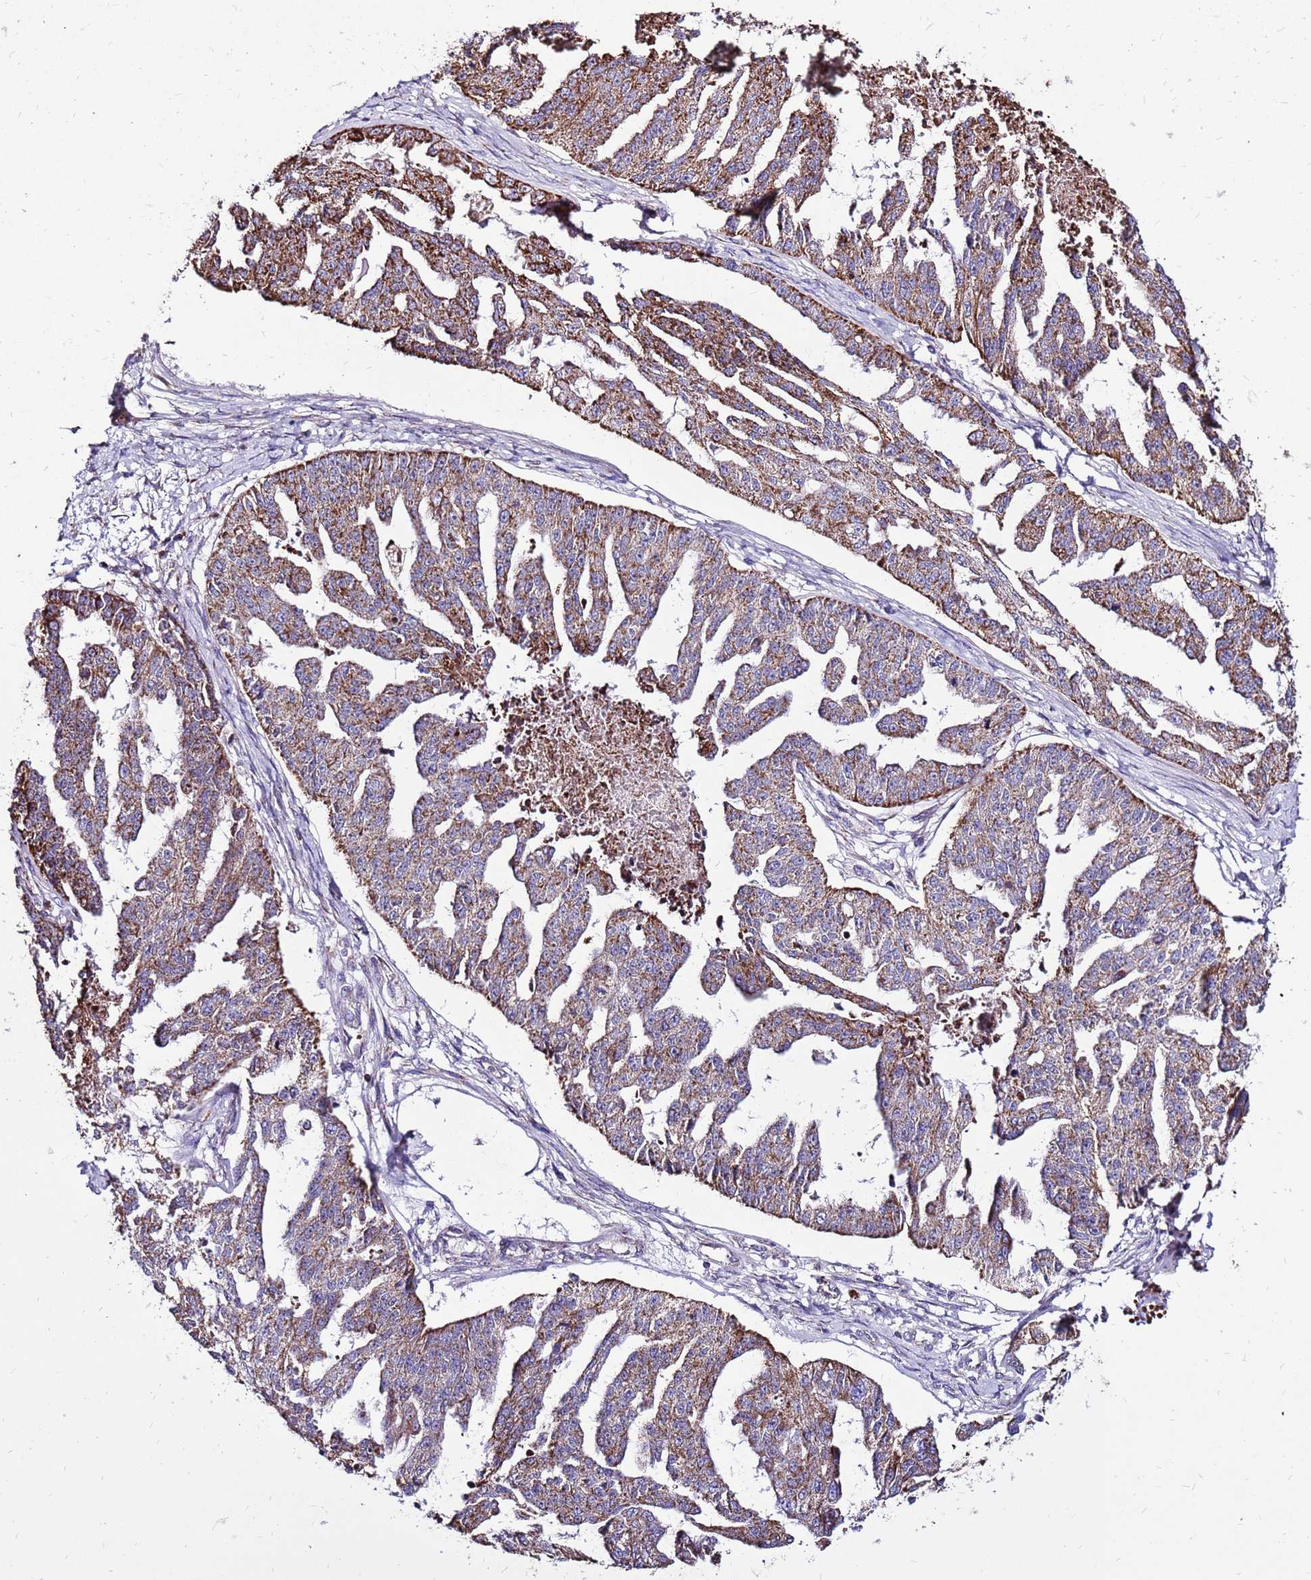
{"staining": {"intensity": "moderate", "quantity": ">75%", "location": "cytoplasmic/membranous"}, "tissue": "ovarian cancer", "cell_type": "Tumor cells", "image_type": "cancer", "snomed": [{"axis": "morphology", "description": "Cystadenocarcinoma, serous, NOS"}, {"axis": "topography", "description": "Ovary"}], "caption": "Immunohistochemistry of ovarian cancer displays medium levels of moderate cytoplasmic/membranous staining in about >75% of tumor cells.", "gene": "SPSB3", "patient": {"sex": "female", "age": 58}}